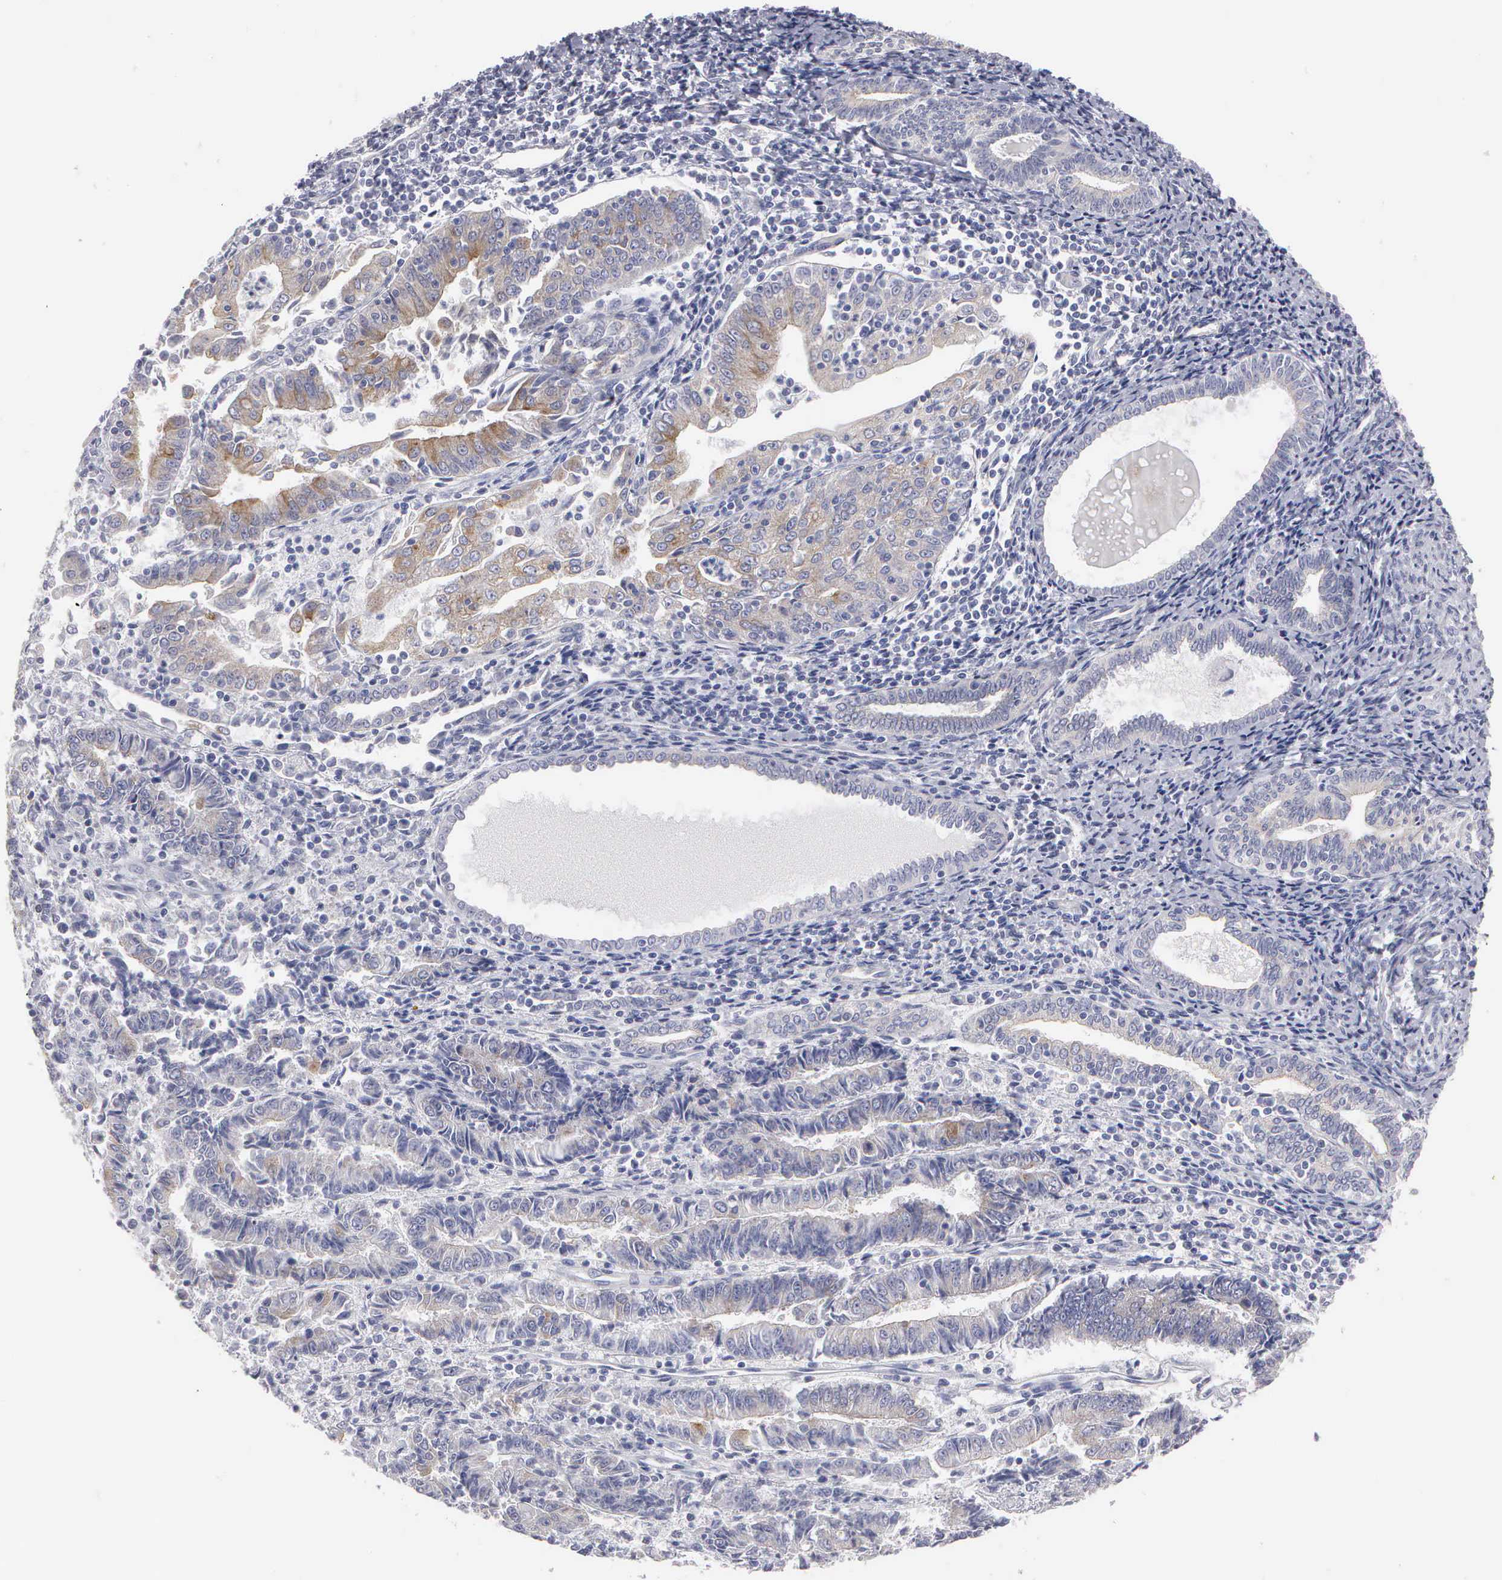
{"staining": {"intensity": "weak", "quantity": "25%-75%", "location": "cytoplasmic/membranous"}, "tissue": "endometrial cancer", "cell_type": "Tumor cells", "image_type": "cancer", "snomed": [{"axis": "morphology", "description": "Adenocarcinoma, NOS"}, {"axis": "topography", "description": "Endometrium"}], "caption": "Human adenocarcinoma (endometrial) stained for a protein (brown) displays weak cytoplasmic/membranous positive staining in about 25%-75% of tumor cells.", "gene": "CEP170B", "patient": {"sex": "female", "age": 75}}